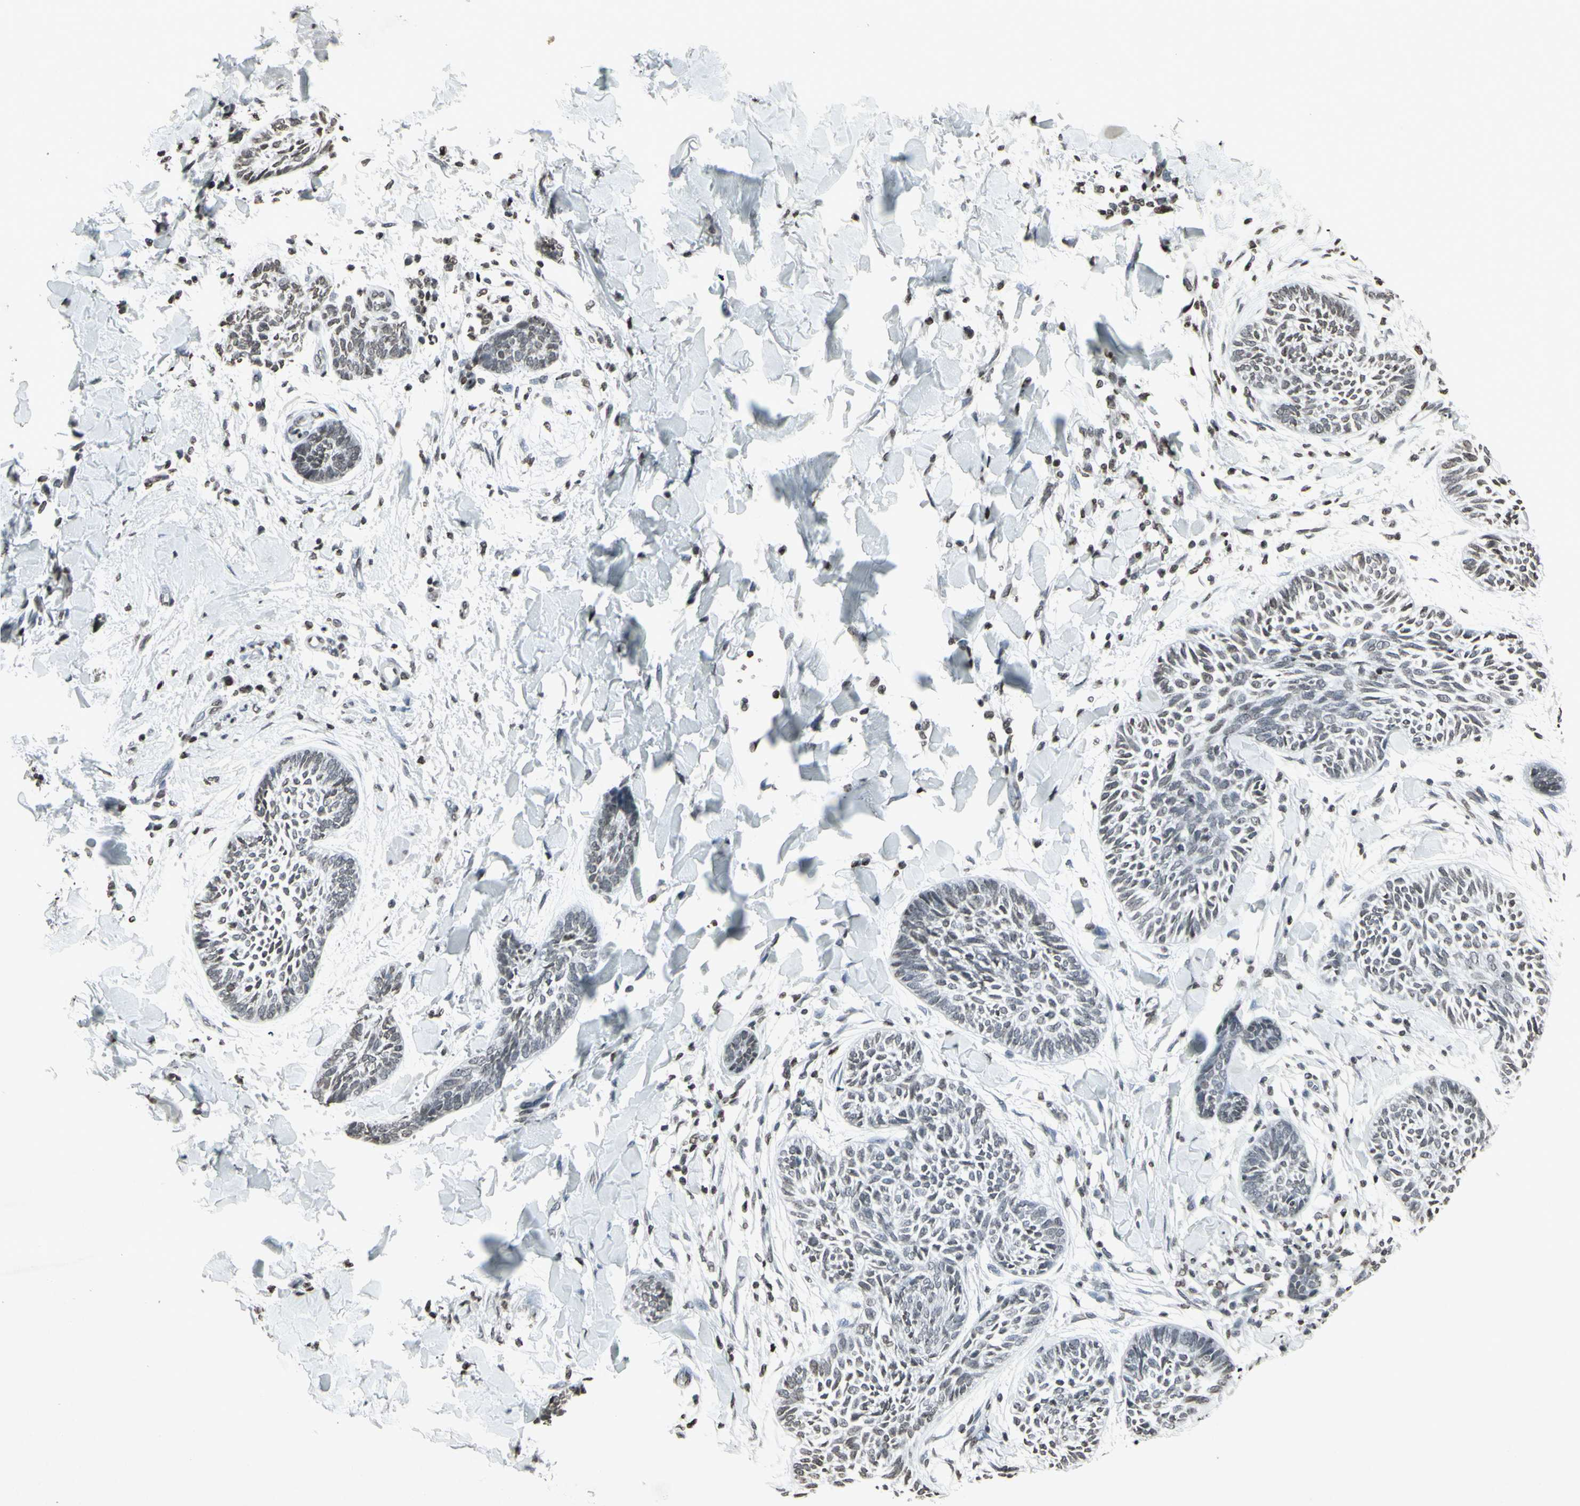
{"staining": {"intensity": "negative", "quantity": "none", "location": "none"}, "tissue": "skin cancer", "cell_type": "Tumor cells", "image_type": "cancer", "snomed": [{"axis": "morphology", "description": "Papilloma, NOS"}, {"axis": "morphology", "description": "Basal cell carcinoma"}, {"axis": "topography", "description": "Skin"}], "caption": "Tumor cells are negative for brown protein staining in papilloma (skin).", "gene": "CD79B", "patient": {"sex": "male", "age": 87}}